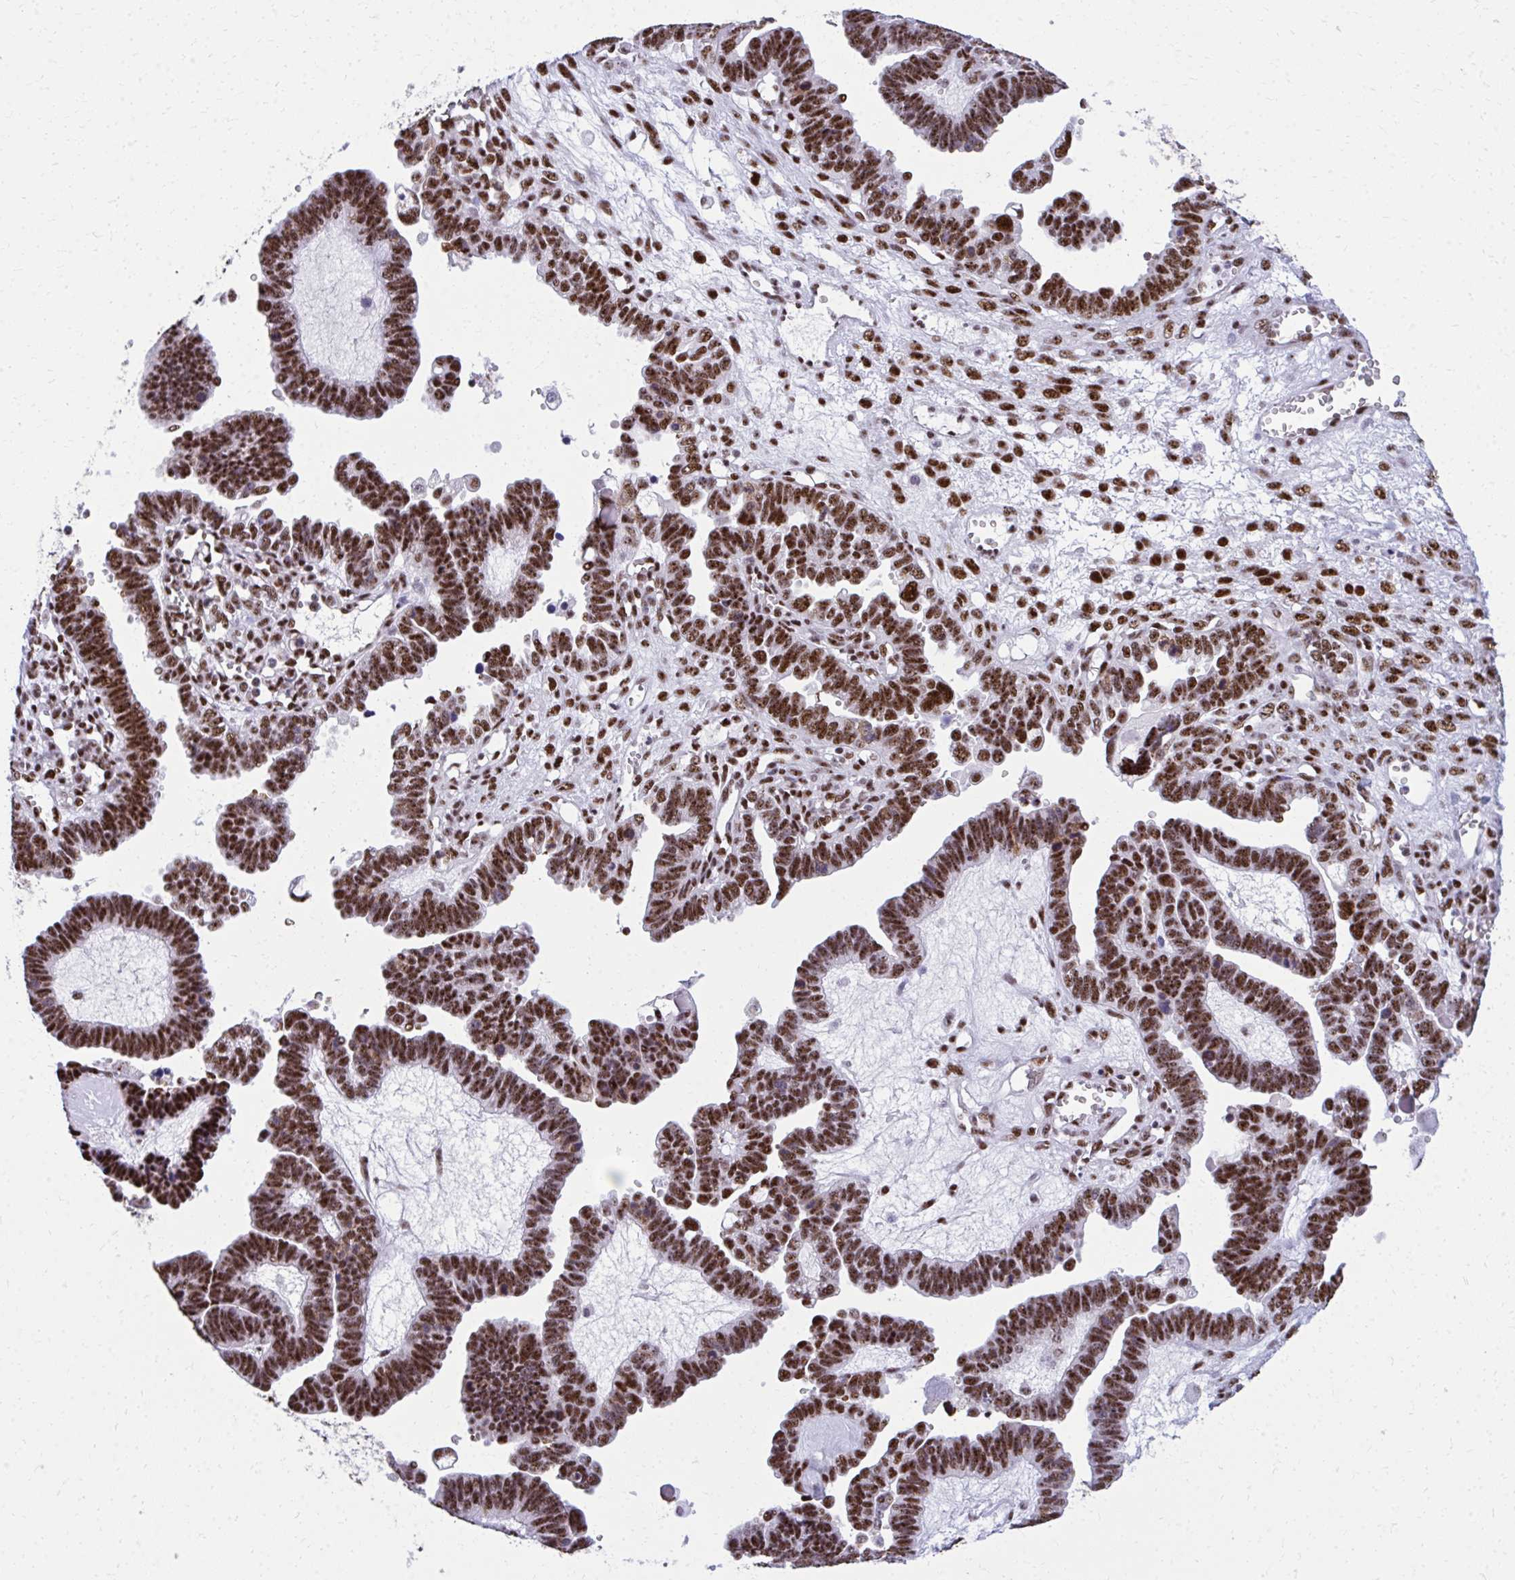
{"staining": {"intensity": "strong", "quantity": ">75%", "location": "nuclear"}, "tissue": "ovarian cancer", "cell_type": "Tumor cells", "image_type": "cancer", "snomed": [{"axis": "morphology", "description": "Cystadenocarcinoma, serous, NOS"}, {"axis": "topography", "description": "Ovary"}], "caption": "About >75% of tumor cells in ovarian cancer (serous cystadenocarcinoma) show strong nuclear protein positivity as visualized by brown immunohistochemical staining.", "gene": "PELP1", "patient": {"sex": "female", "age": 51}}